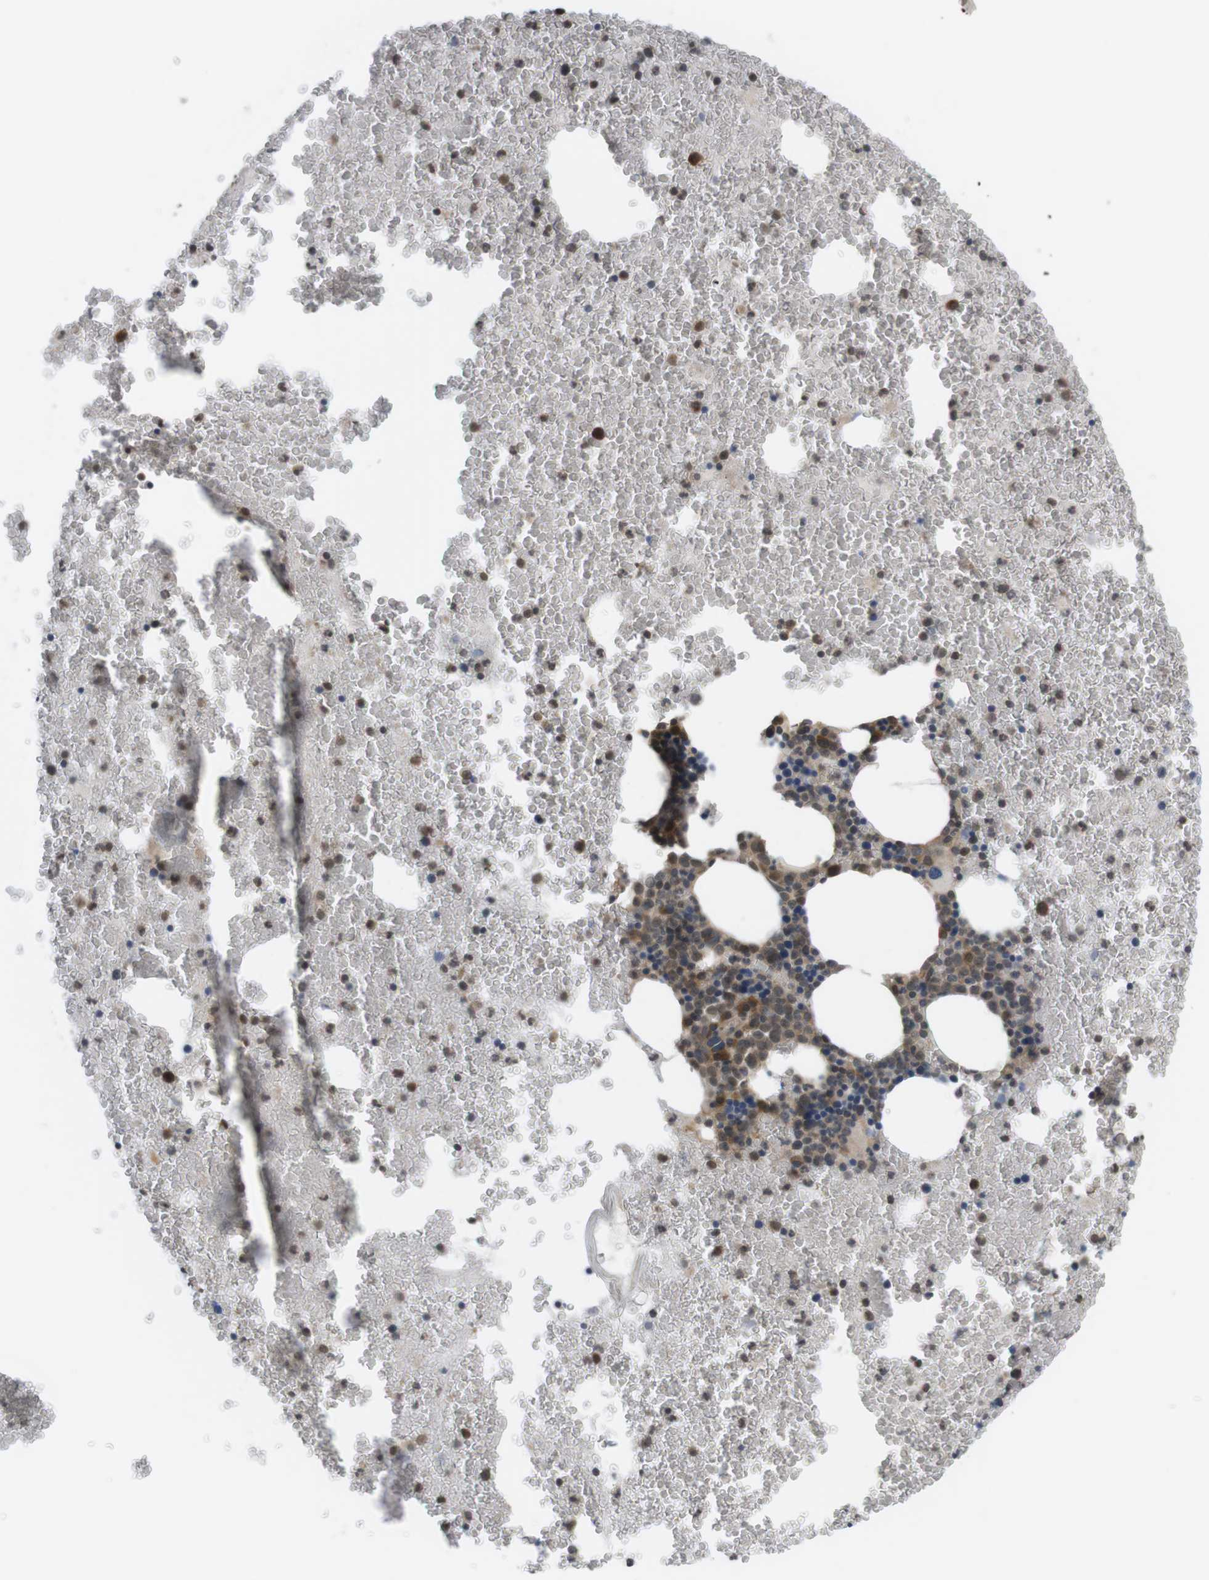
{"staining": {"intensity": "moderate", "quantity": ">75%", "location": "cytoplasmic/membranous"}, "tissue": "bone marrow", "cell_type": "Hematopoietic cells", "image_type": "normal", "snomed": [{"axis": "morphology", "description": "Normal tissue, NOS"}, {"axis": "morphology", "description": "Inflammation, NOS"}, {"axis": "topography", "description": "Bone marrow"}], "caption": "Moderate cytoplasmic/membranous protein positivity is appreciated in about >75% of hematopoietic cells in bone marrow. The staining was performed using DAB (3,3'-diaminobenzidine), with brown indicating positive protein expression. Nuclei are stained blue with hematoxylin.", "gene": "RNF130", "patient": {"sex": "male", "age": 47}}